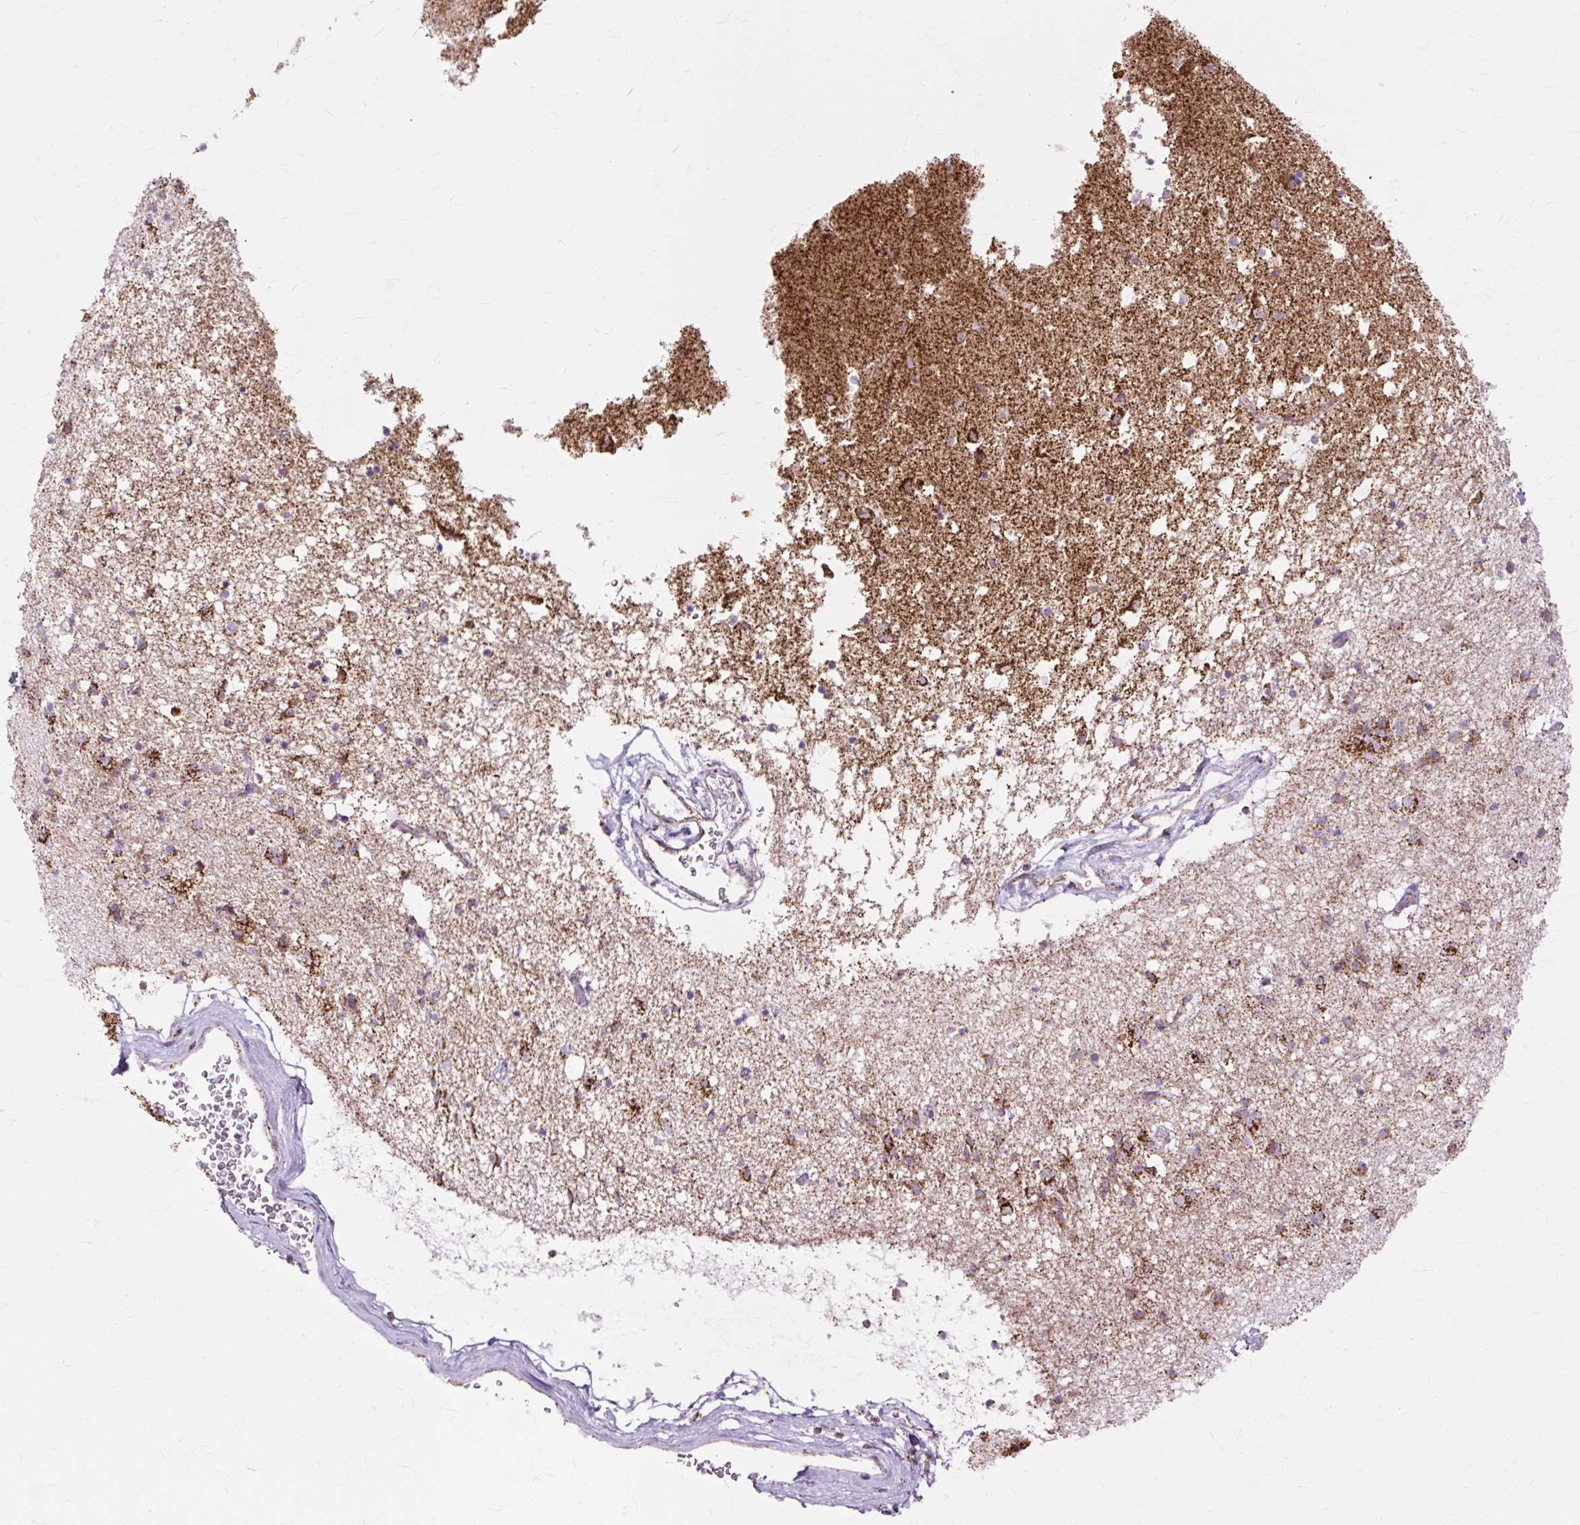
{"staining": {"intensity": "strong", "quantity": "25%-75%", "location": "cytoplasmic/membranous"}, "tissue": "caudate", "cell_type": "Glial cells", "image_type": "normal", "snomed": [{"axis": "morphology", "description": "Normal tissue, NOS"}, {"axis": "topography", "description": "Lateral ventricle wall"}], "caption": "A high amount of strong cytoplasmic/membranous positivity is identified in about 25%-75% of glial cells in normal caudate.", "gene": "DLAT", "patient": {"sex": "male", "age": 58}}